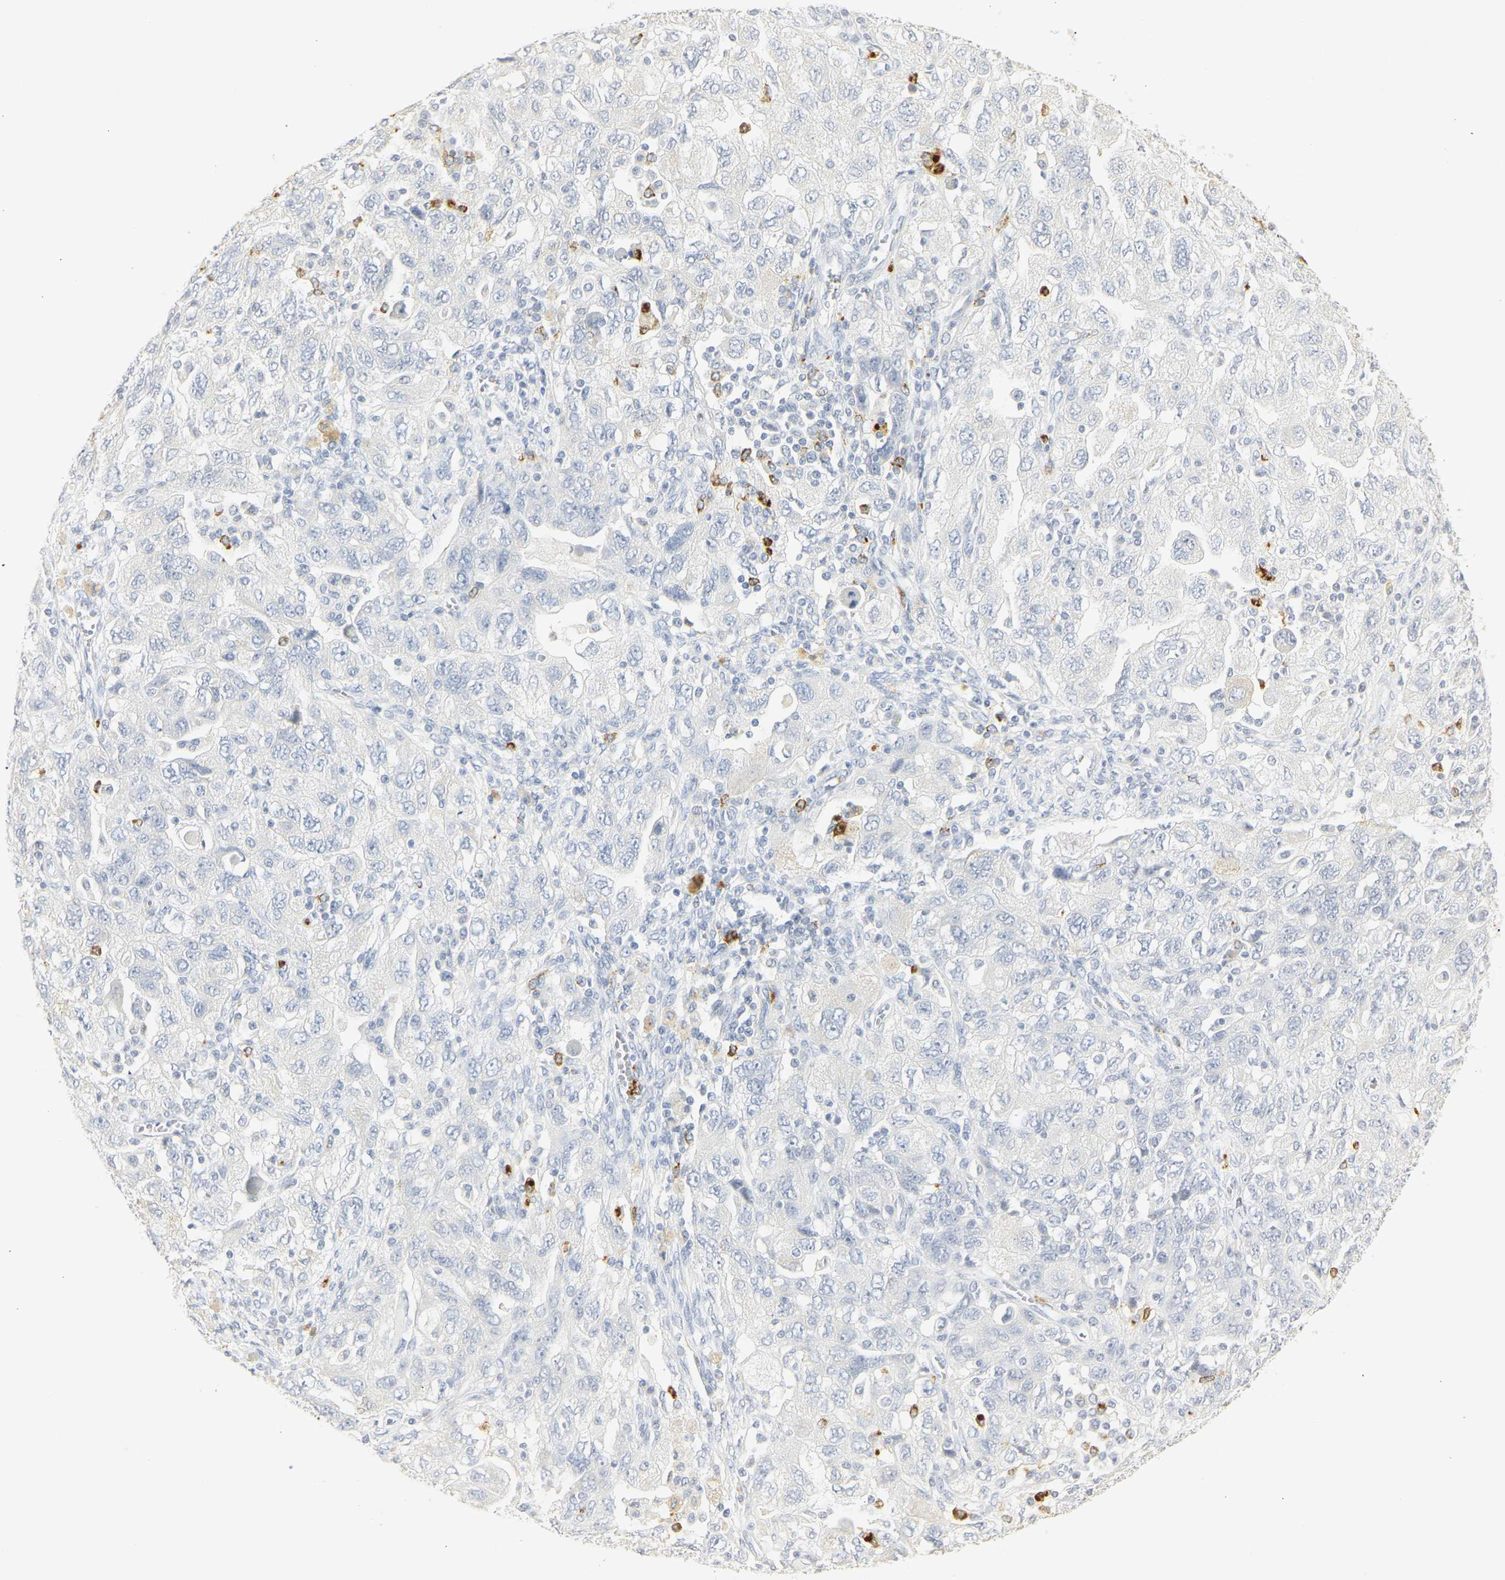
{"staining": {"intensity": "negative", "quantity": "none", "location": "none"}, "tissue": "ovarian cancer", "cell_type": "Tumor cells", "image_type": "cancer", "snomed": [{"axis": "morphology", "description": "Carcinoma, NOS"}, {"axis": "morphology", "description": "Cystadenocarcinoma, serous, NOS"}, {"axis": "topography", "description": "Ovary"}], "caption": "The histopathology image displays no staining of tumor cells in ovarian serous cystadenocarcinoma.", "gene": "MPO", "patient": {"sex": "female", "age": 69}}